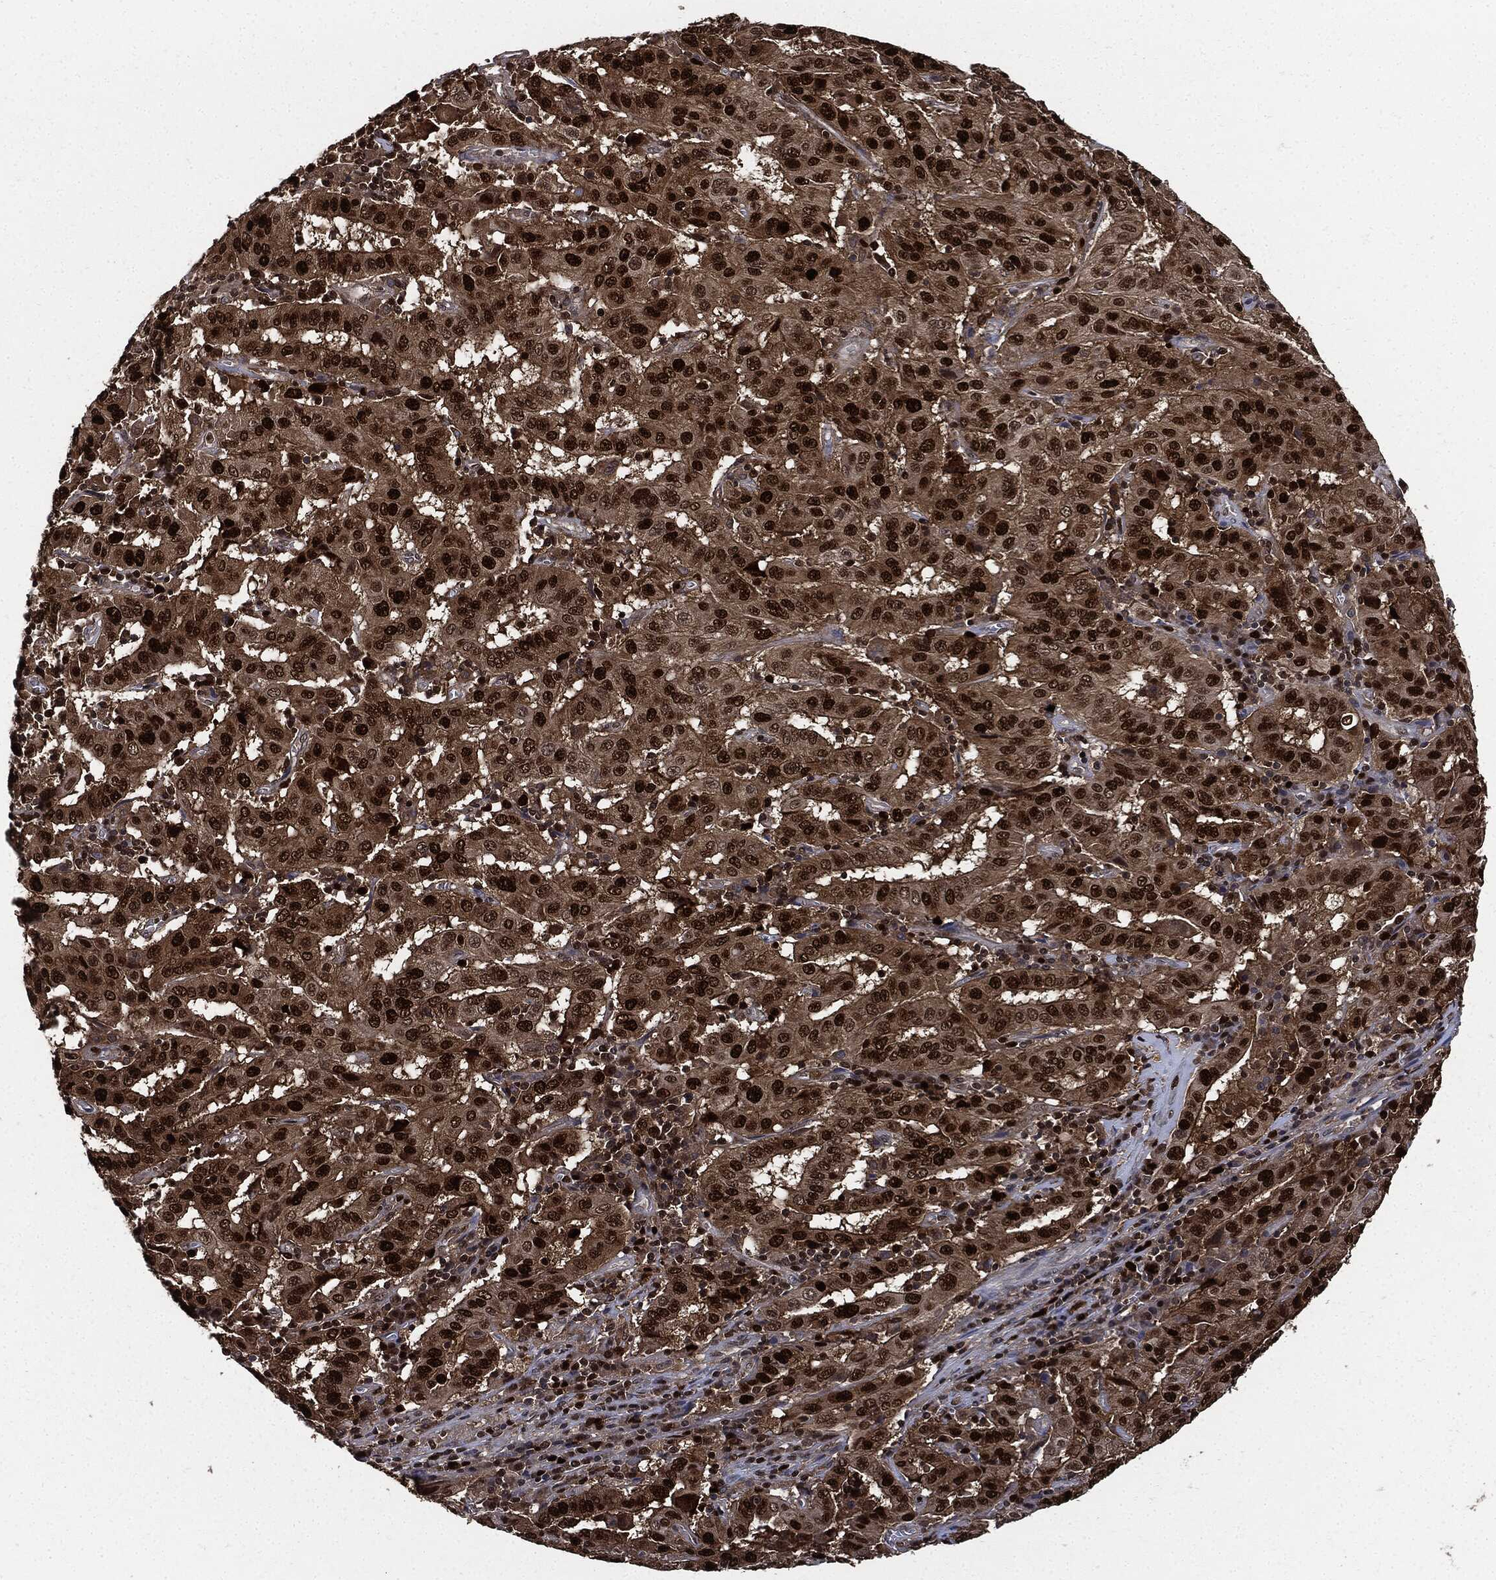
{"staining": {"intensity": "strong", "quantity": ">75%", "location": "nuclear"}, "tissue": "pancreatic cancer", "cell_type": "Tumor cells", "image_type": "cancer", "snomed": [{"axis": "morphology", "description": "Adenocarcinoma, NOS"}, {"axis": "topography", "description": "Pancreas"}], "caption": "Protein expression analysis of pancreatic cancer displays strong nuclear positivity in about >75% of tumor cells.", "gene": "PCNA", "patient": {"sex": "male", "age": 63}}